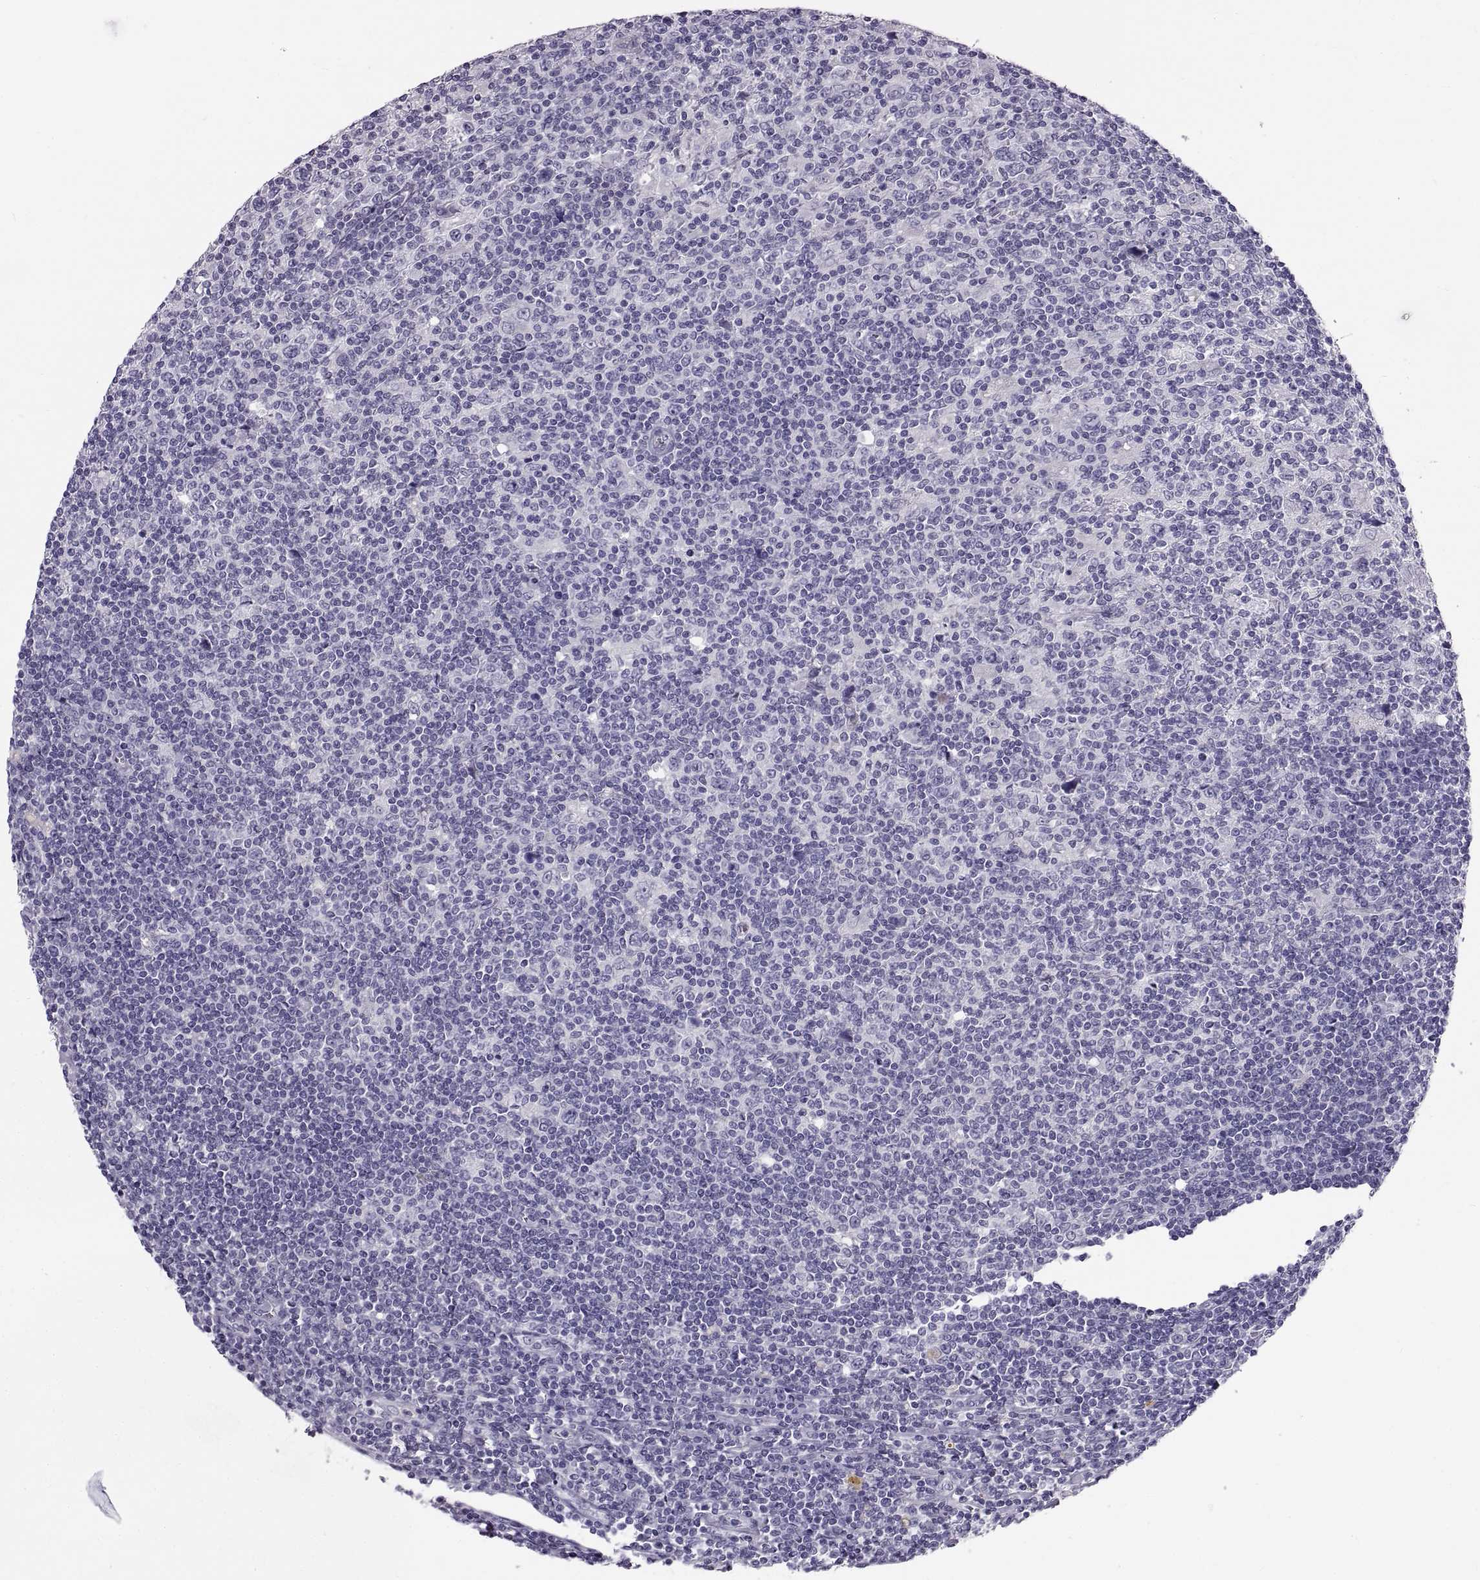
{"staining": {"intensity": "negative", "quantity": "none", "location": "none"}, "tissue": "lymphoma", "cell_type": "Tumor cells", "image_type": "cancer", "snomed": [{"axis": "morphology", "description": "Hodgkin's disease, NOS"}, {"axis": "topography", "description": "Lymph node"}], "caption": "Tumor cells are negative for protein expression in human lymphoma. (DAB (3,3'-diaminobenzidine) IHC with hematoxylin counter stain).", "gene": "ADAM32", "patient": {"sex": "male", "age": 40}}